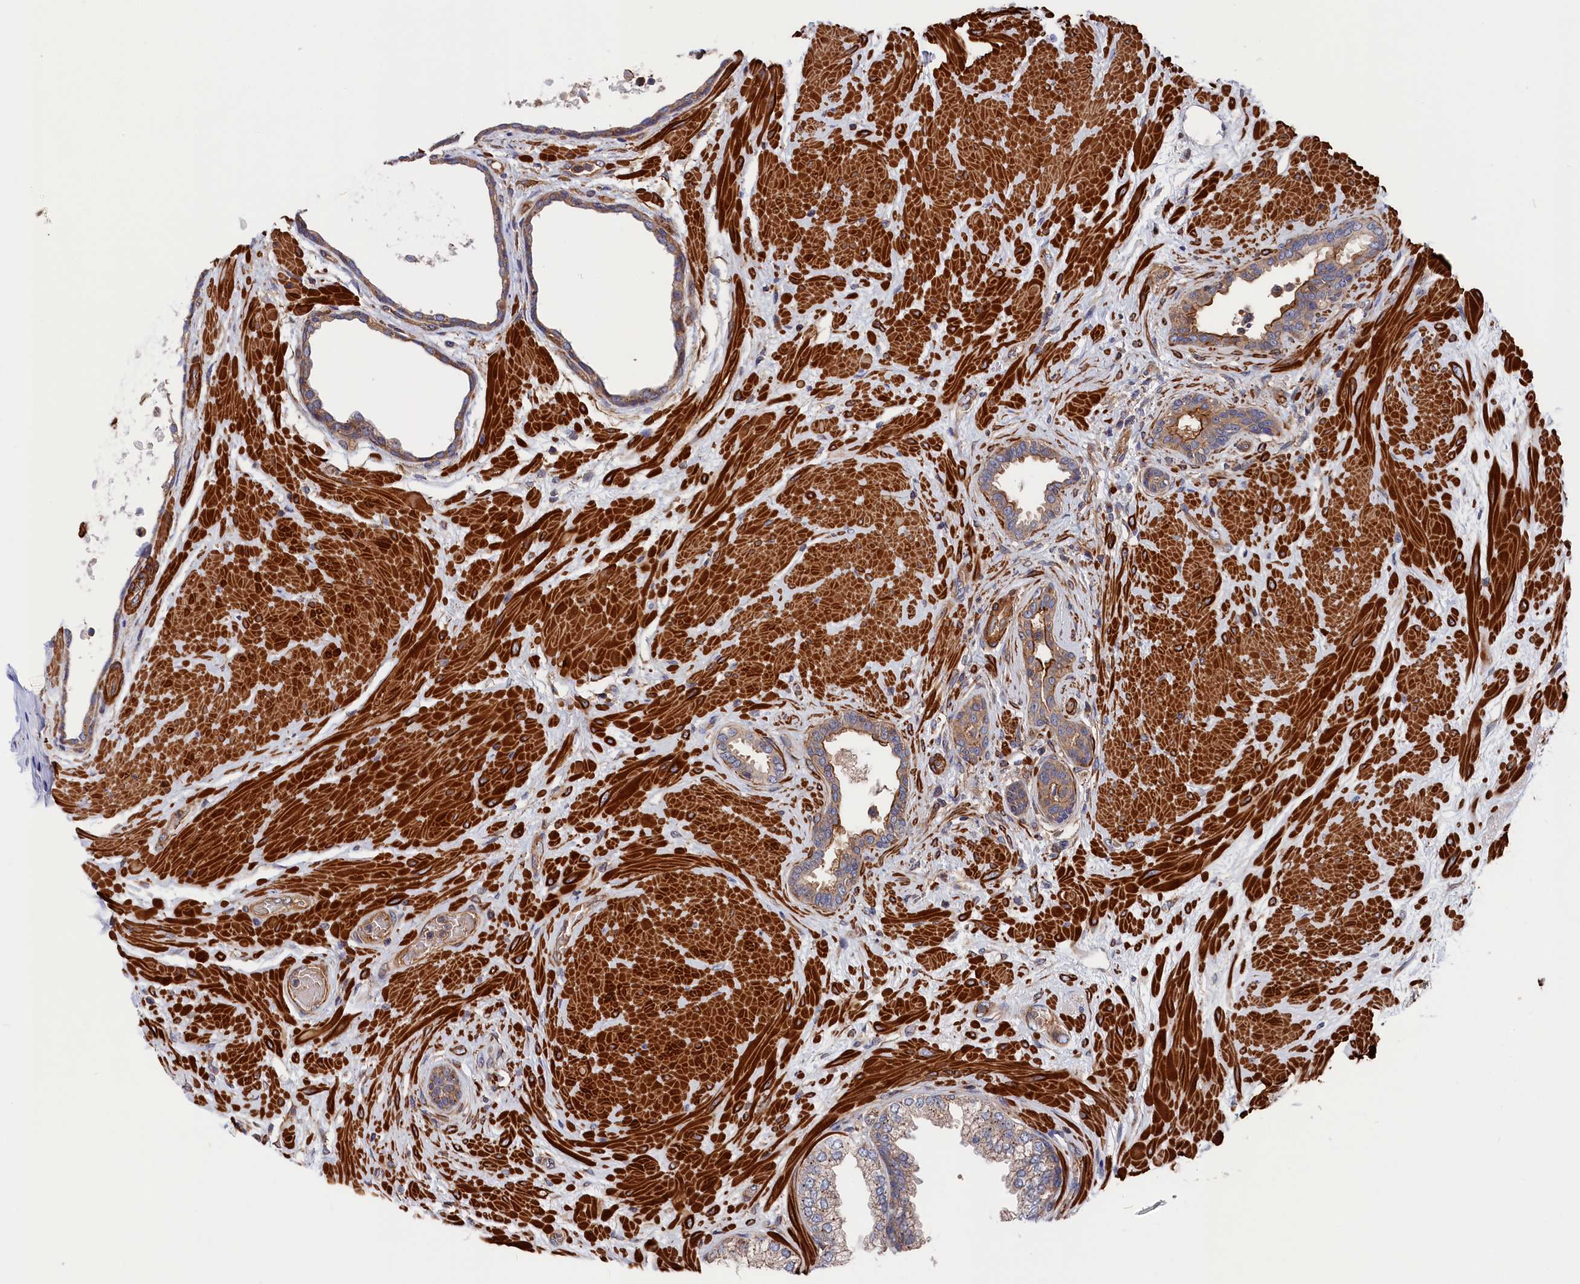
{"staining": {"intensity": "moderate", "quantity": "25%-75%", "location": "cytoplasmic/membranous"}, "tissue": "prostate", "cell_type": "Glandular cells", "image_type": "normal", "snomed": [{"axis": "morphology", "description": "Normal tissue, NOS"}, {"axis": "topography", "description": "Prostate"}], "caption": "Immunohistochemical staining of normal human prostate shows 25%-75% levels of moderate cytoplasmic/membranous protein staining in approximately 25%-75% of glandular cells.", "gene": "LDHD", "patient": {"sex": "male", "age": 48}}